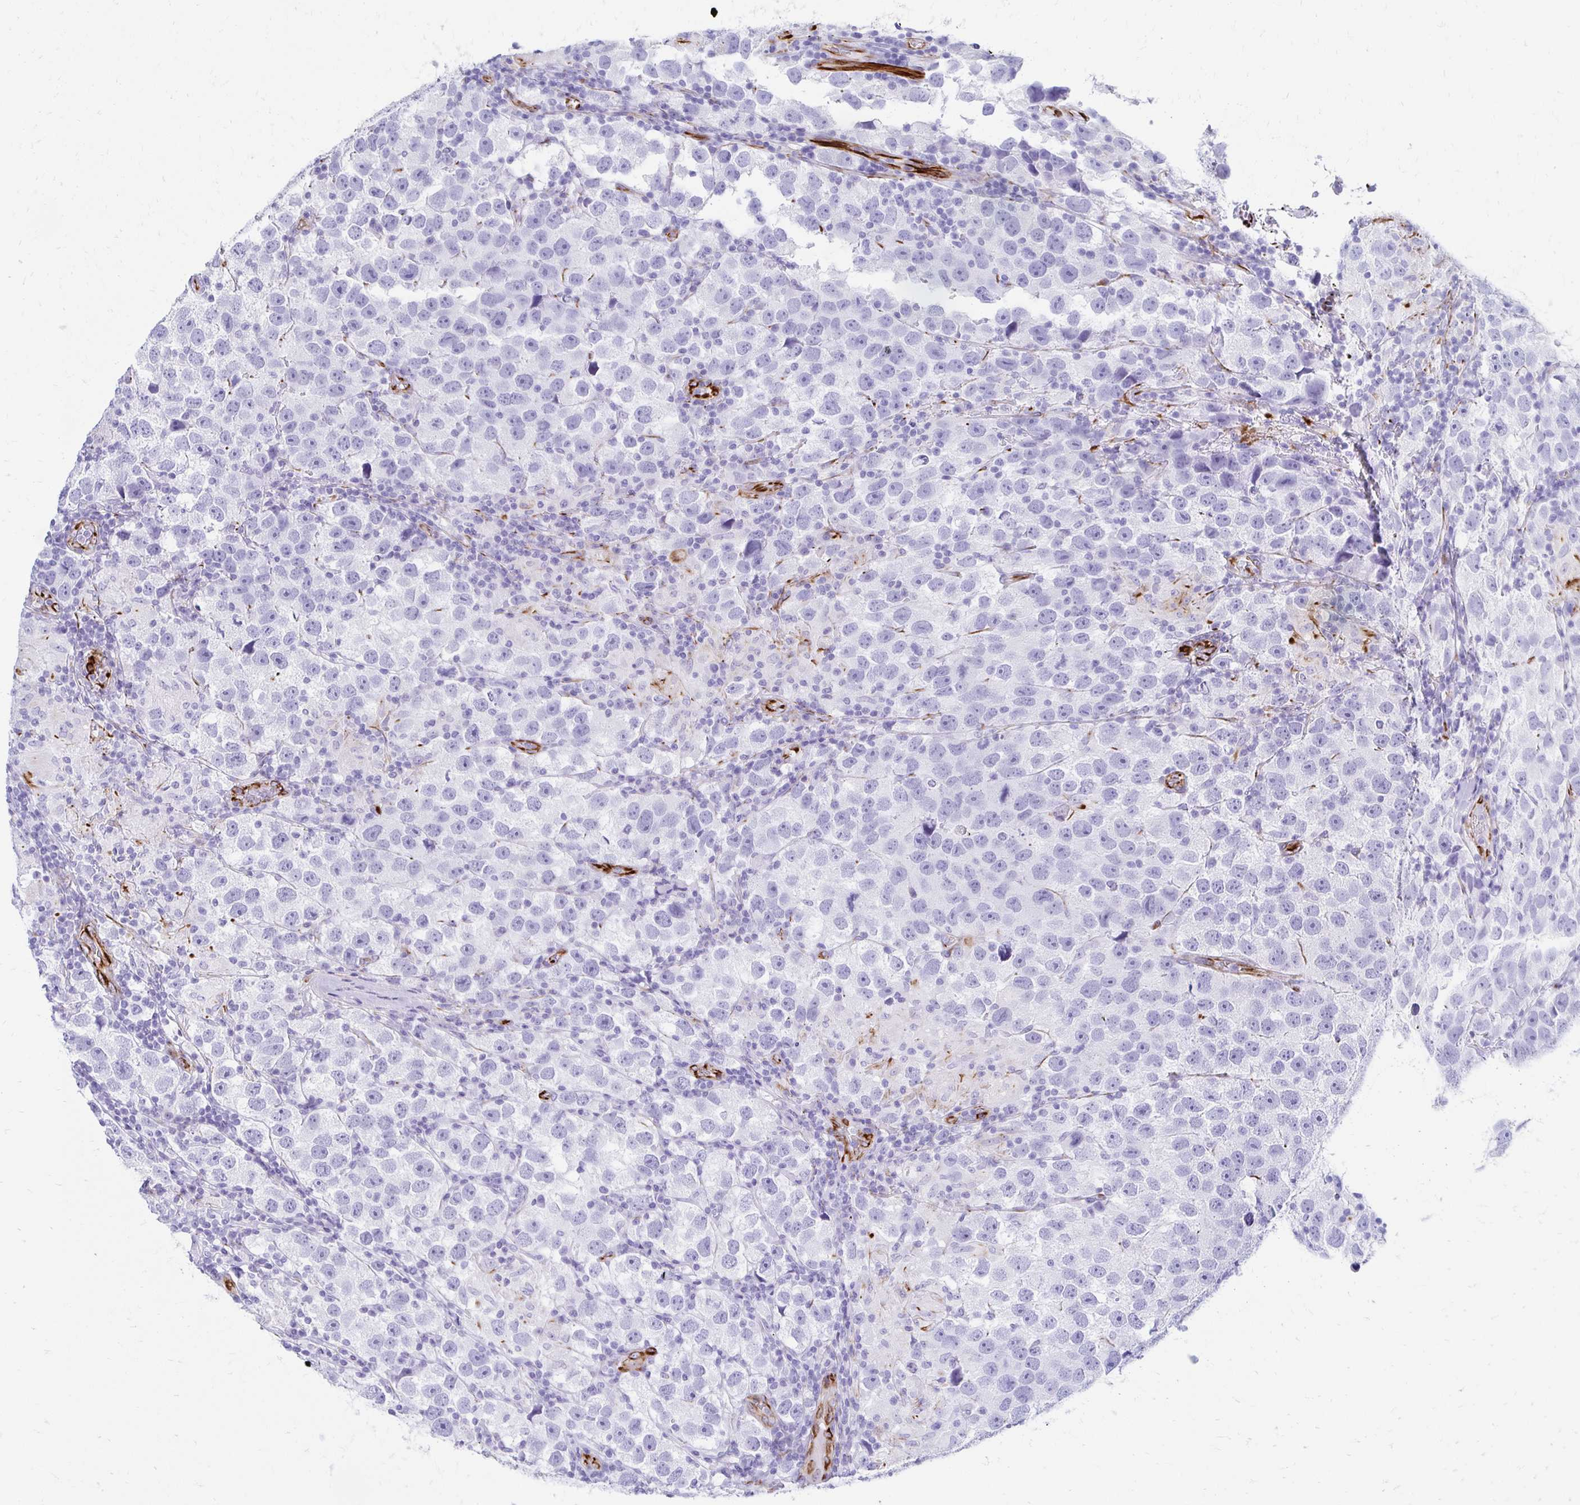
{"staining": {"intensity": "negative", "quantity": "none", "location": "none"}, "tissue": "testis cancer", "cell_type": "Tumor cells", "image_type": "cancer", "snomed": [{"axis": "morphology", "description": "Seminoma, NOS"}, {"axis": "topography", "description": "Testis"}], "caption": "Tumor cells show no significant protein expression in testis cancer. The staining was performed using DAB (3,3'-diaminobenzidine) to visualize the protein expression in brown, while the nuclei were stained in blue with hematoxylin (Magnification: 20x).", "gene": "TMEM54", "patient": {"sex": "male", "age": 26}}